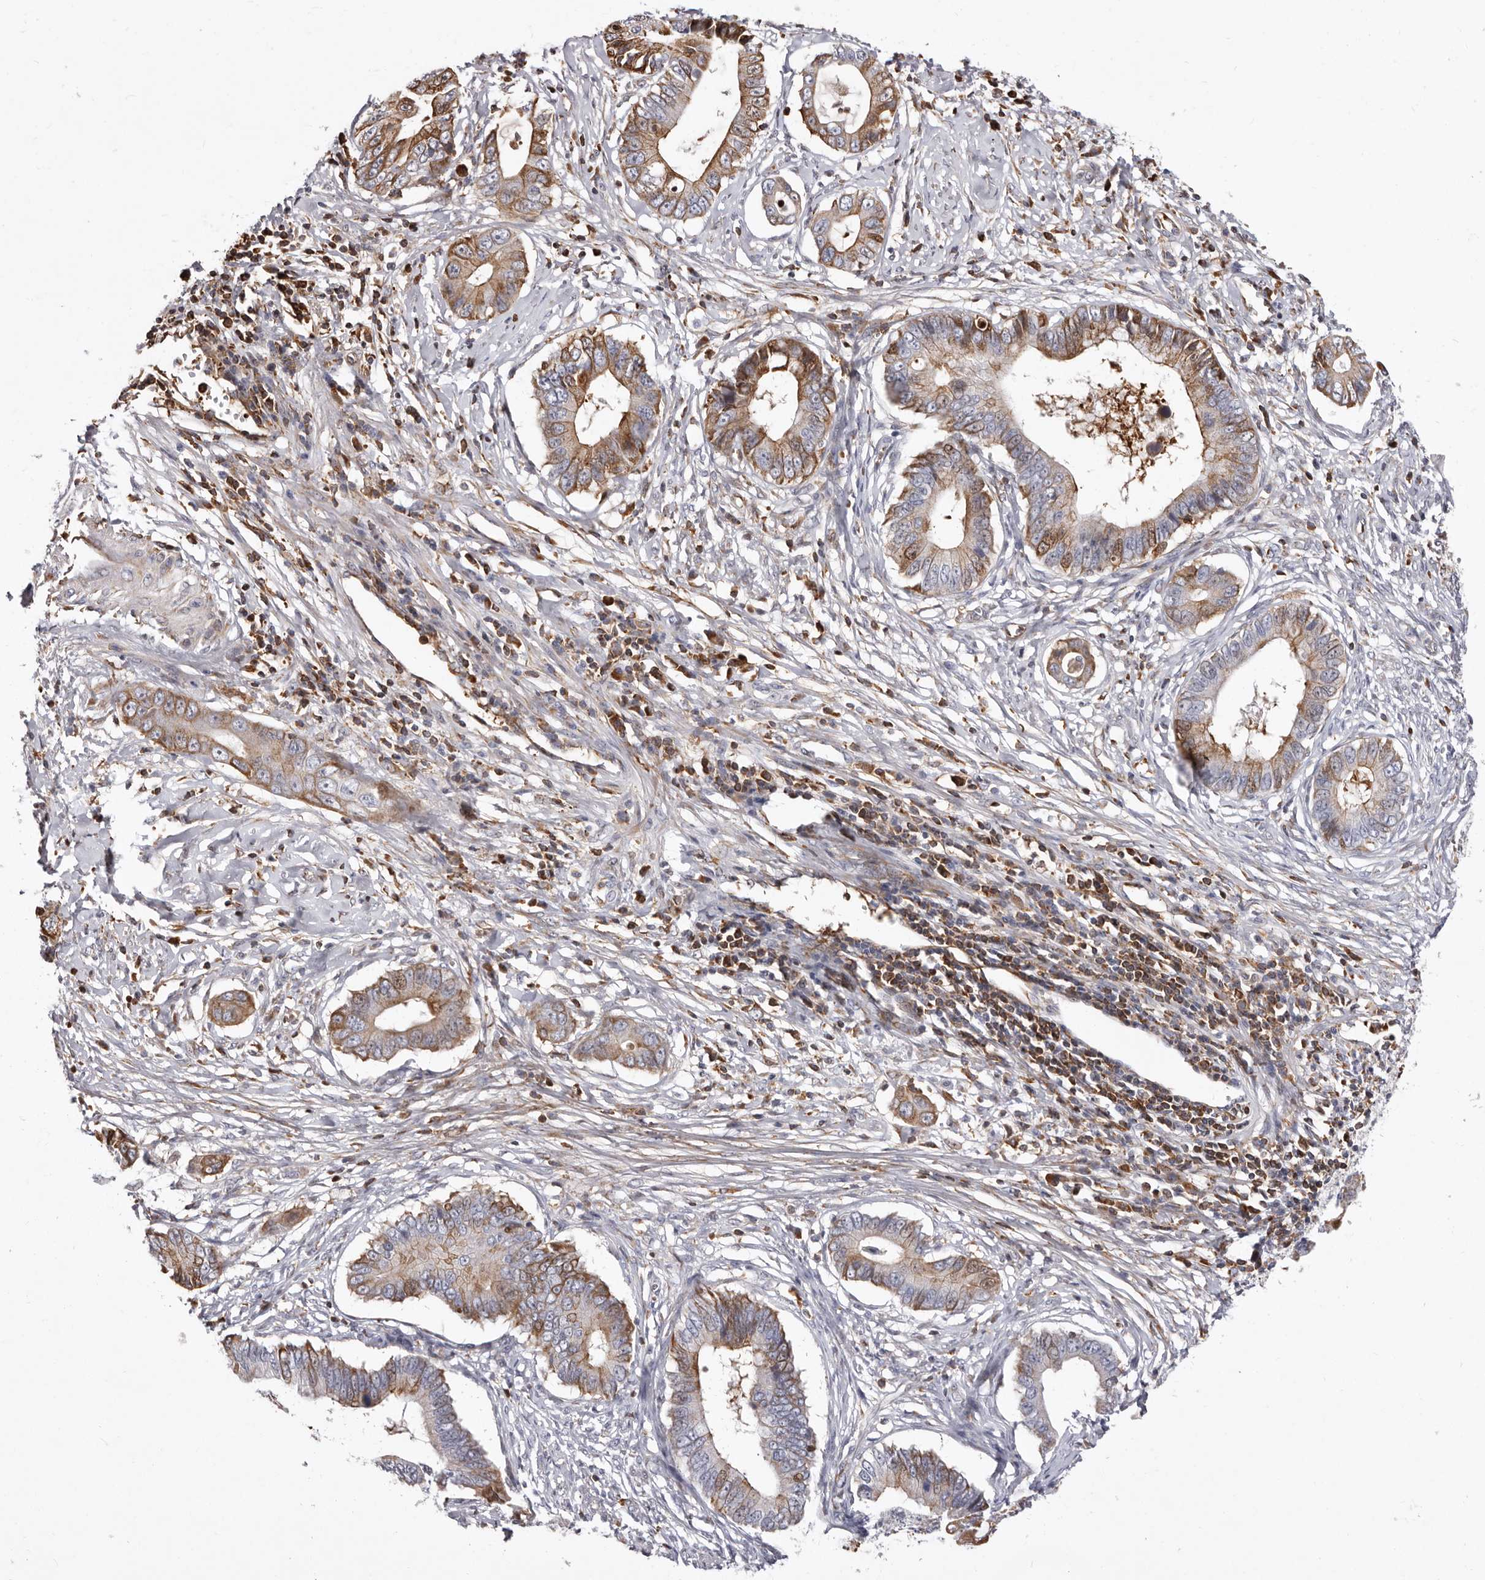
{"staining": {"intensity": "moderate", "quantity": ">75%", "location": "cytoplasmic/membranous"}, "tissue": "cervical cancer", "cell_type": "Tumor cells", "image_type": "cancer", "snomed": [{"axis": "morphology", "description": "Adenocarcinoma, NOS"}, {"axis": "topography", "description": "Cervix"}], "caption": "The histopathology image exhibits immunohistochemical staining of cervical cancer (adenocarcinoma). There is moderate cytoplasmic/membranous expression is present in approximately >75% of tumor cells.", "gene": "NUBPL", "patient": {"sex": "female", "age": 44}}